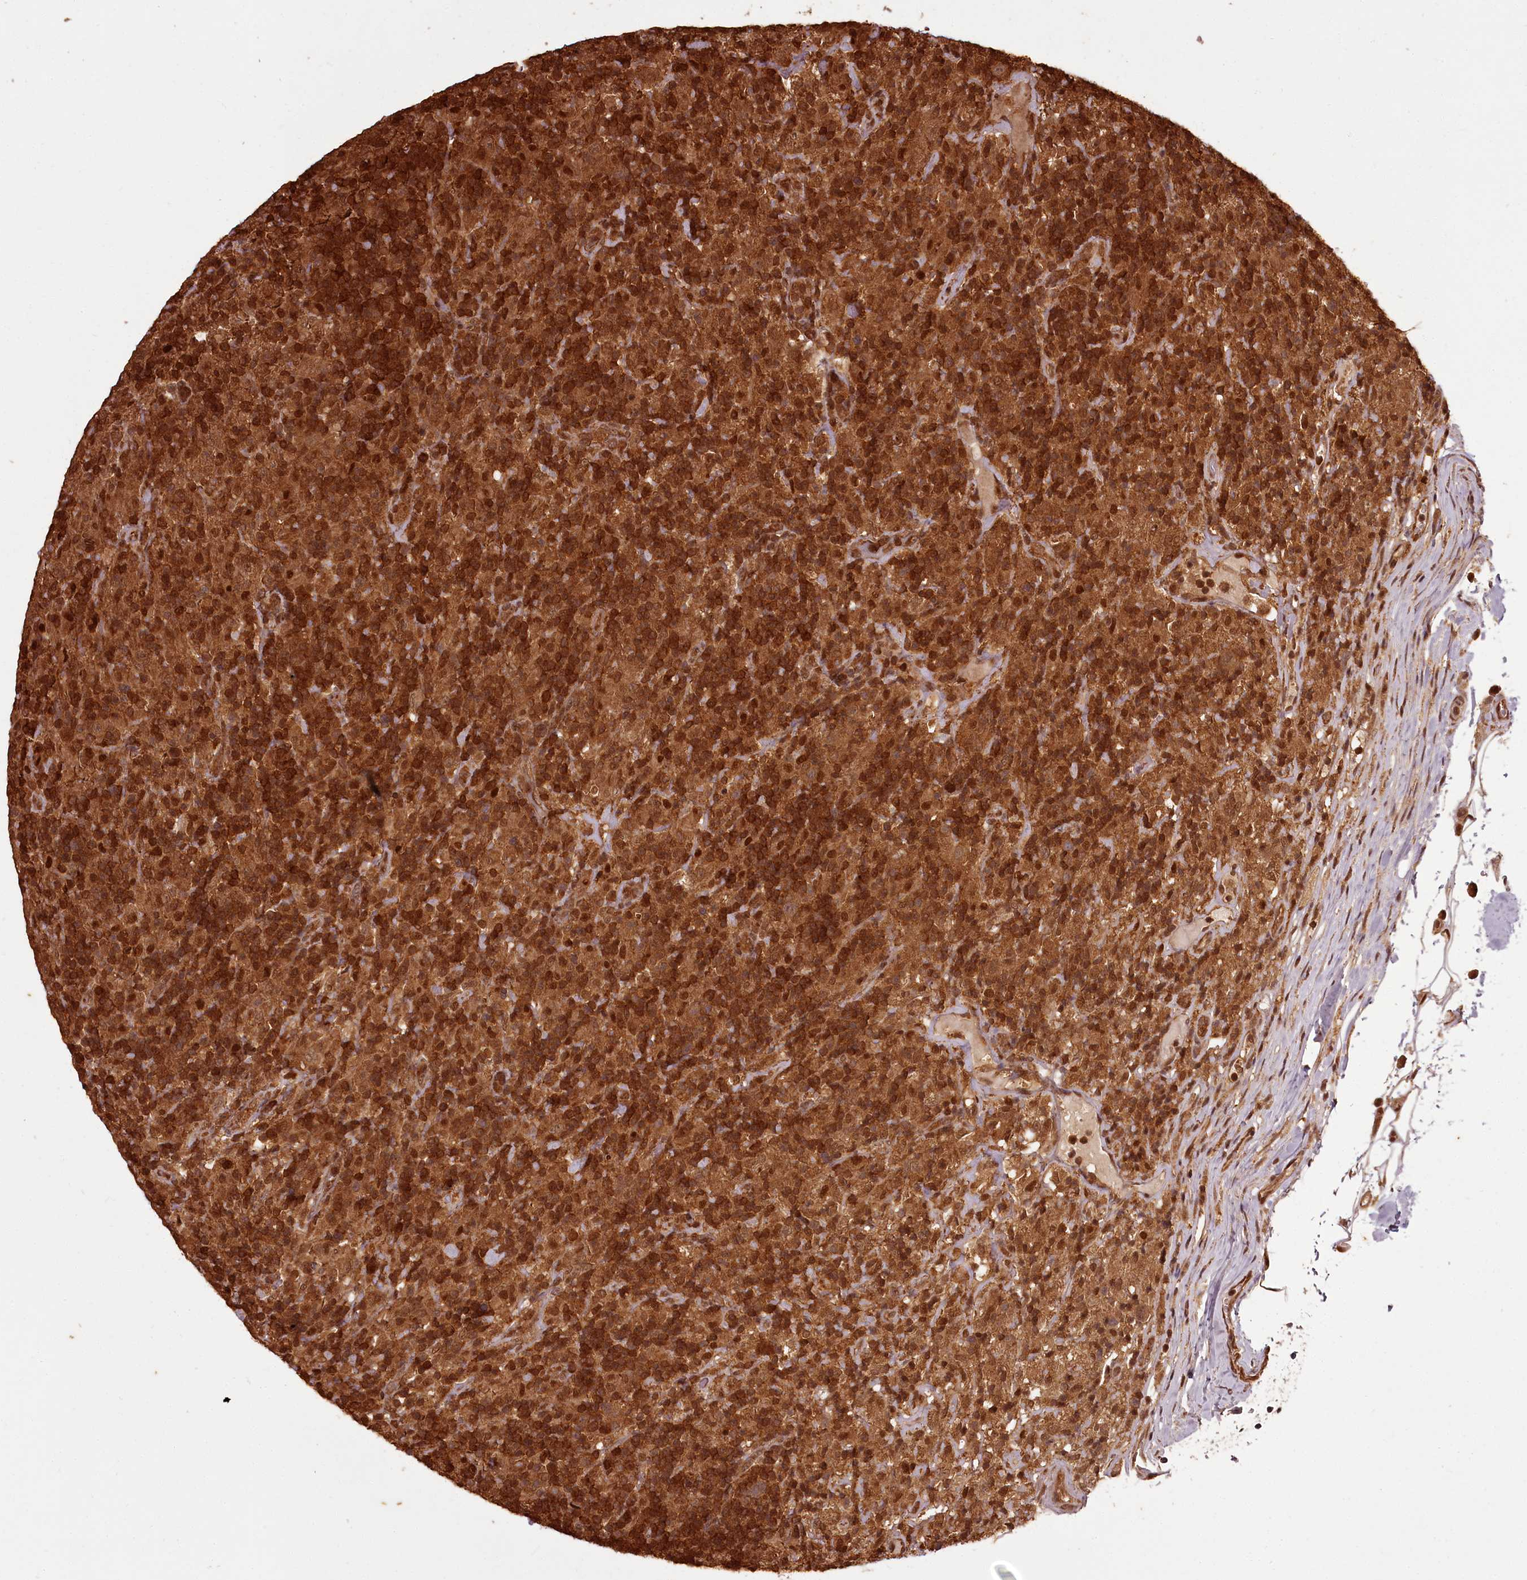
{"staining": {"intensity": "moderate", "quantity": ">75%", "location": "cytoplasmic/membranous"}, "tissue": "lymphoma", "cell_type": "Tumor cells", "image_type": "cancer", "snomed": [{"axis": "morphology", "description": "Hodgkin's disease, NOS"}, {"axis": "topography", "description": "Lymph node"}], "caption": "A brown stain highlights moderate cytoplasmic/membranous staining of a protein in human lymphoma tumor cells.", "gene": "NPRL2", "patient": {"sex": "male", "age": 70}}